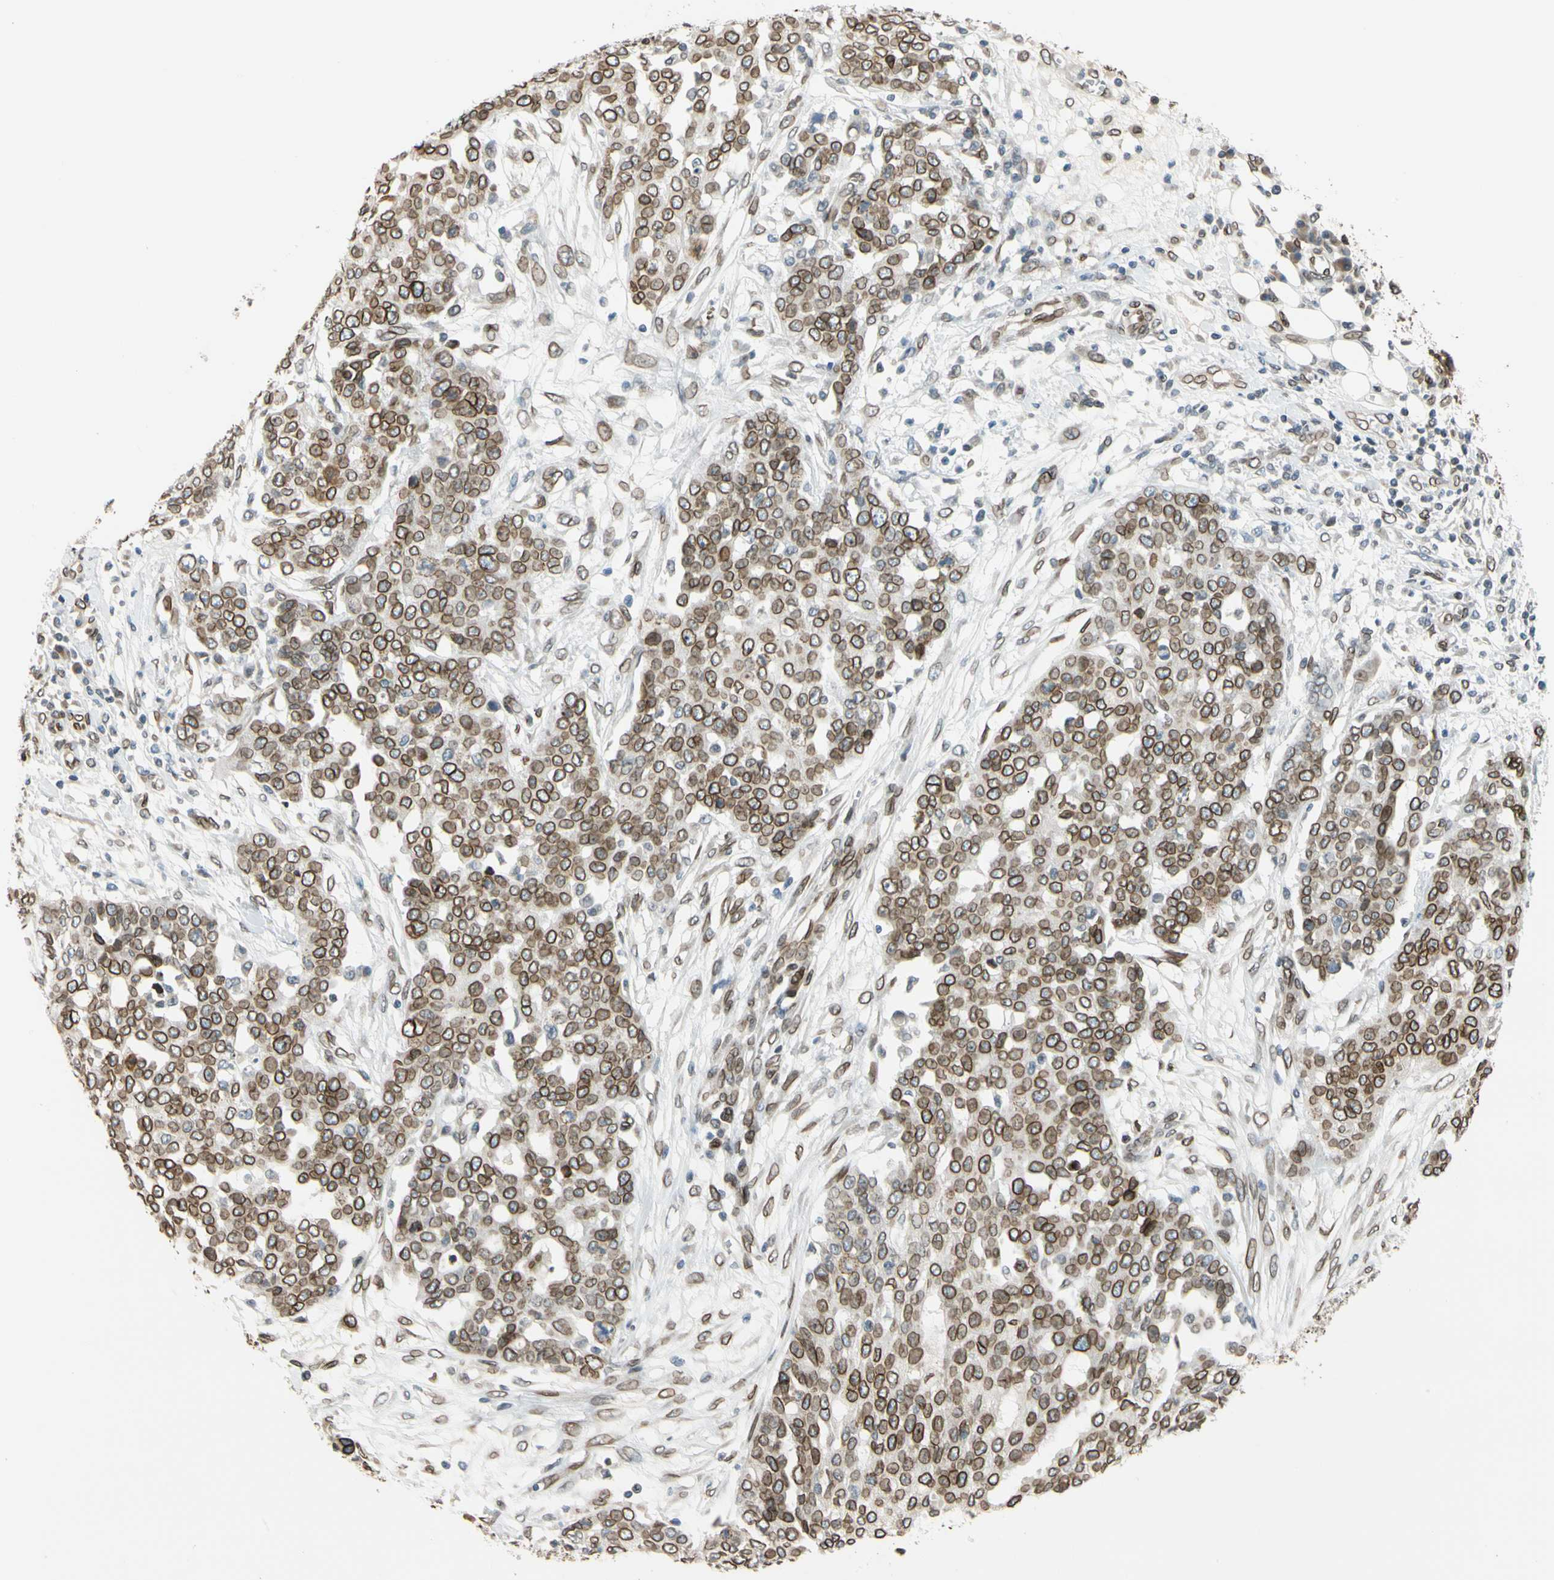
{"staining": {"intensity": "strong", "quantity": ">75%", "location": "cytoplasmic/membranous,nuclear"}, "tissue": "ovarian cancer", "cell_type": "Tumor cells", "image_type": "cancer", "snomed": [{"axis": "morphology", "description": "Cystadenocarcinoma, serous, NOS"}, {"axis": "topography", "description": "Soft tissue"}, {"axis": "topography", "description": "Ovary"}], "caption": "An immunohistochemistry histopathology image of tumor tissue is shown. Protein staining in brown shows strong cytoplasmic/membranous and nuclear positivity in serous cystadenocarcinoma (ovarian) within tumor cells.", "gene": "SUN1", "patient": {"sex": "female", "age": 57}}